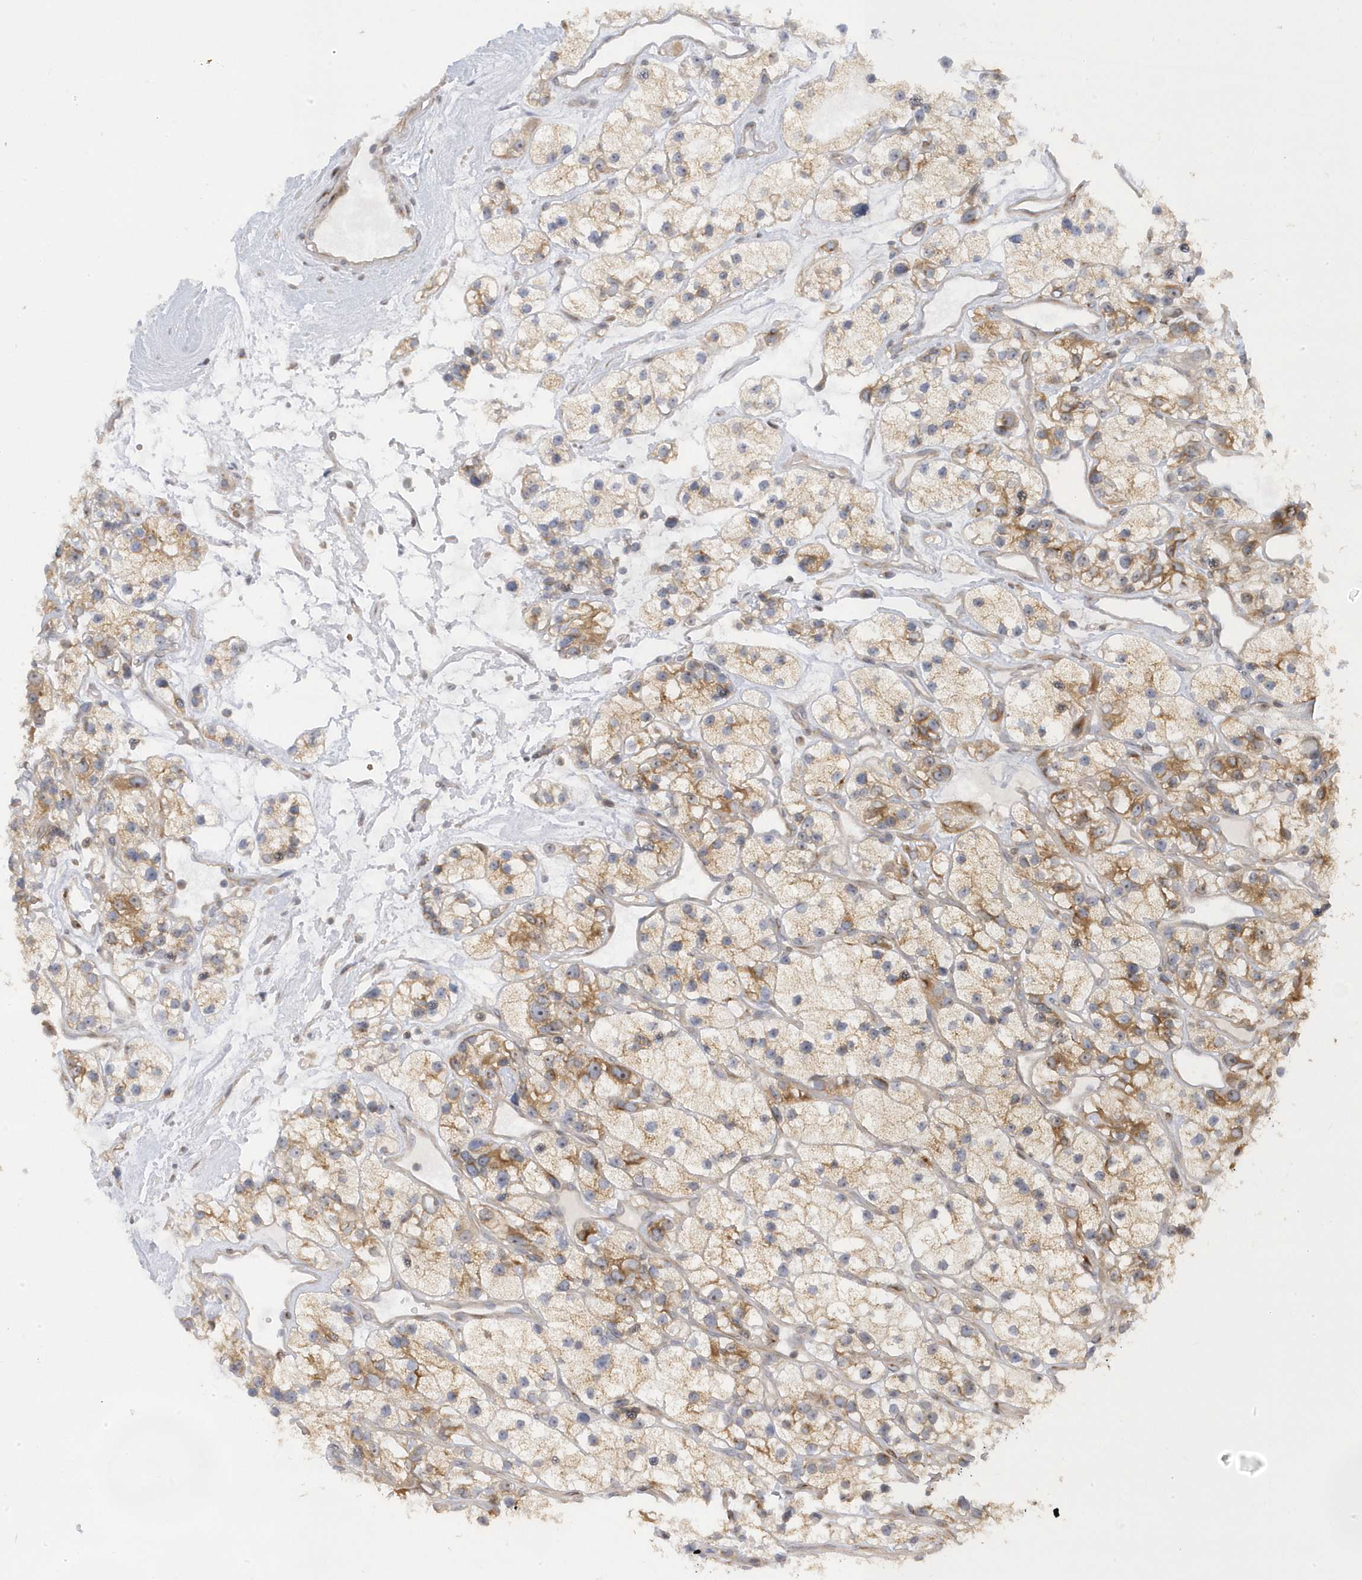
{"staining": {"intensity": "moderate", "quantity": "25%-75%", "location": "cytoplasmic/membranous"}, "tissue": "renal cancer", "cell_type": "Tumor cells", "image_type": "cancer", "snomed": [{"axis": "morphology", "description": "Adenocarcinoma, NOS"}, {"axis": "topography", "description": "Kidney"}], "caption": "Immunohistochemistry (IHC) (DAB) staining of adenocarcinoma (renal) exhibits moderate cytoplasmic/membranous protein positivity in about 25%-75% of tumor cells. The staining is performed using DAB brown chromogen to label protein expression. The nuclei are counter-stained blue using hematoxylin.", "gene": "MAP7D3", "patient": {"sex": "female", "age": 57}}